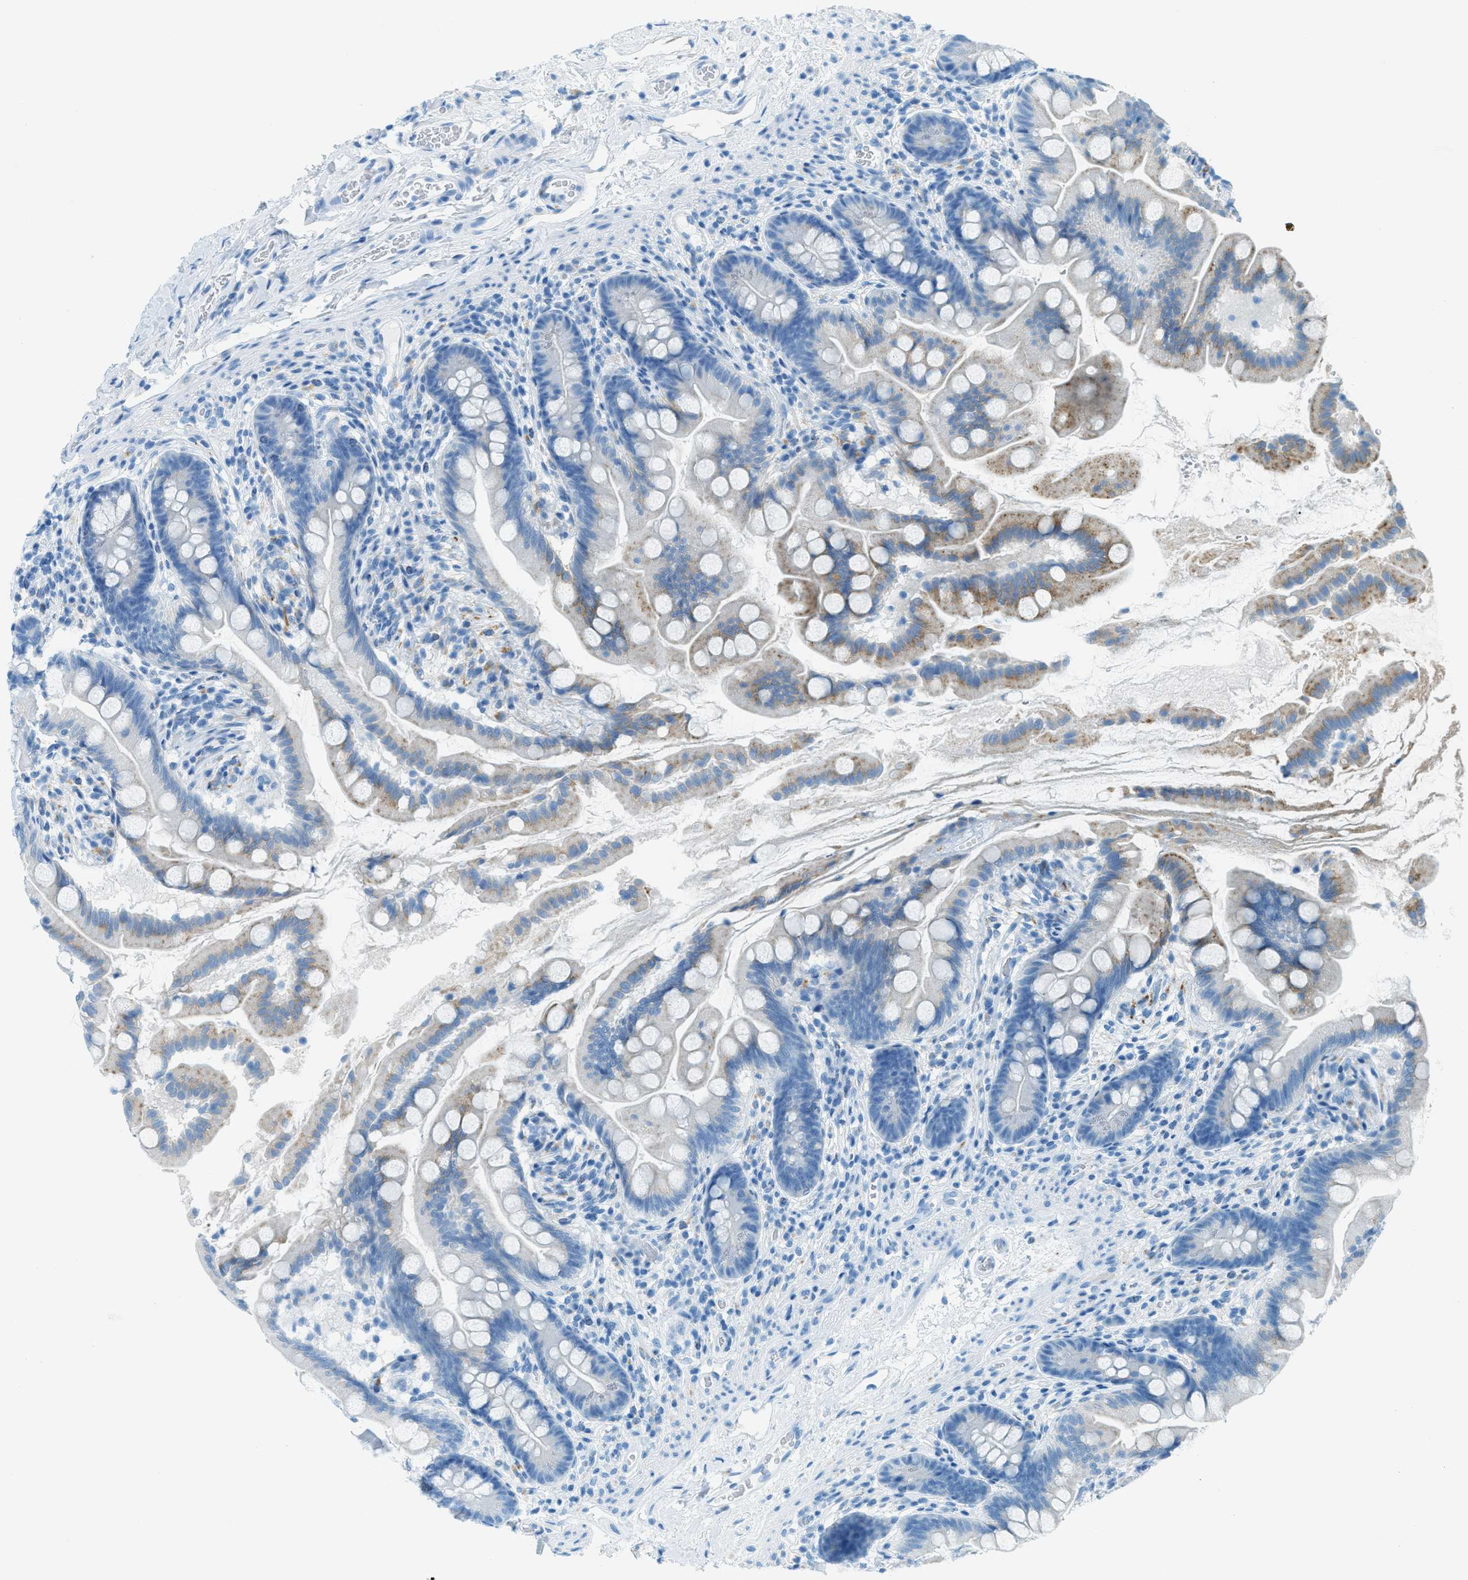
{"staining": {"intensity": "moderate", "quantity": "<25%", "location": "cytoplasmic/membranous"}, "tissue": "small intestine", "cell_type": "Glandular cells", "image_type": "normal", "snomed": [{"axis": "morphology", "description": "Normal tissue, NOS"}, {"axis": "topography", "description": "Small intestine"}], "caption": "Brown immunohistochemical staining in normal small intestine displays moderate cytoplasmic/membranous staining in about <25% of glandular cells. (DAB = brown stain, brightfield microscopy at high magnification).", "gene": "C21orf62", "patient": {"sex": "female", "age": 56}}